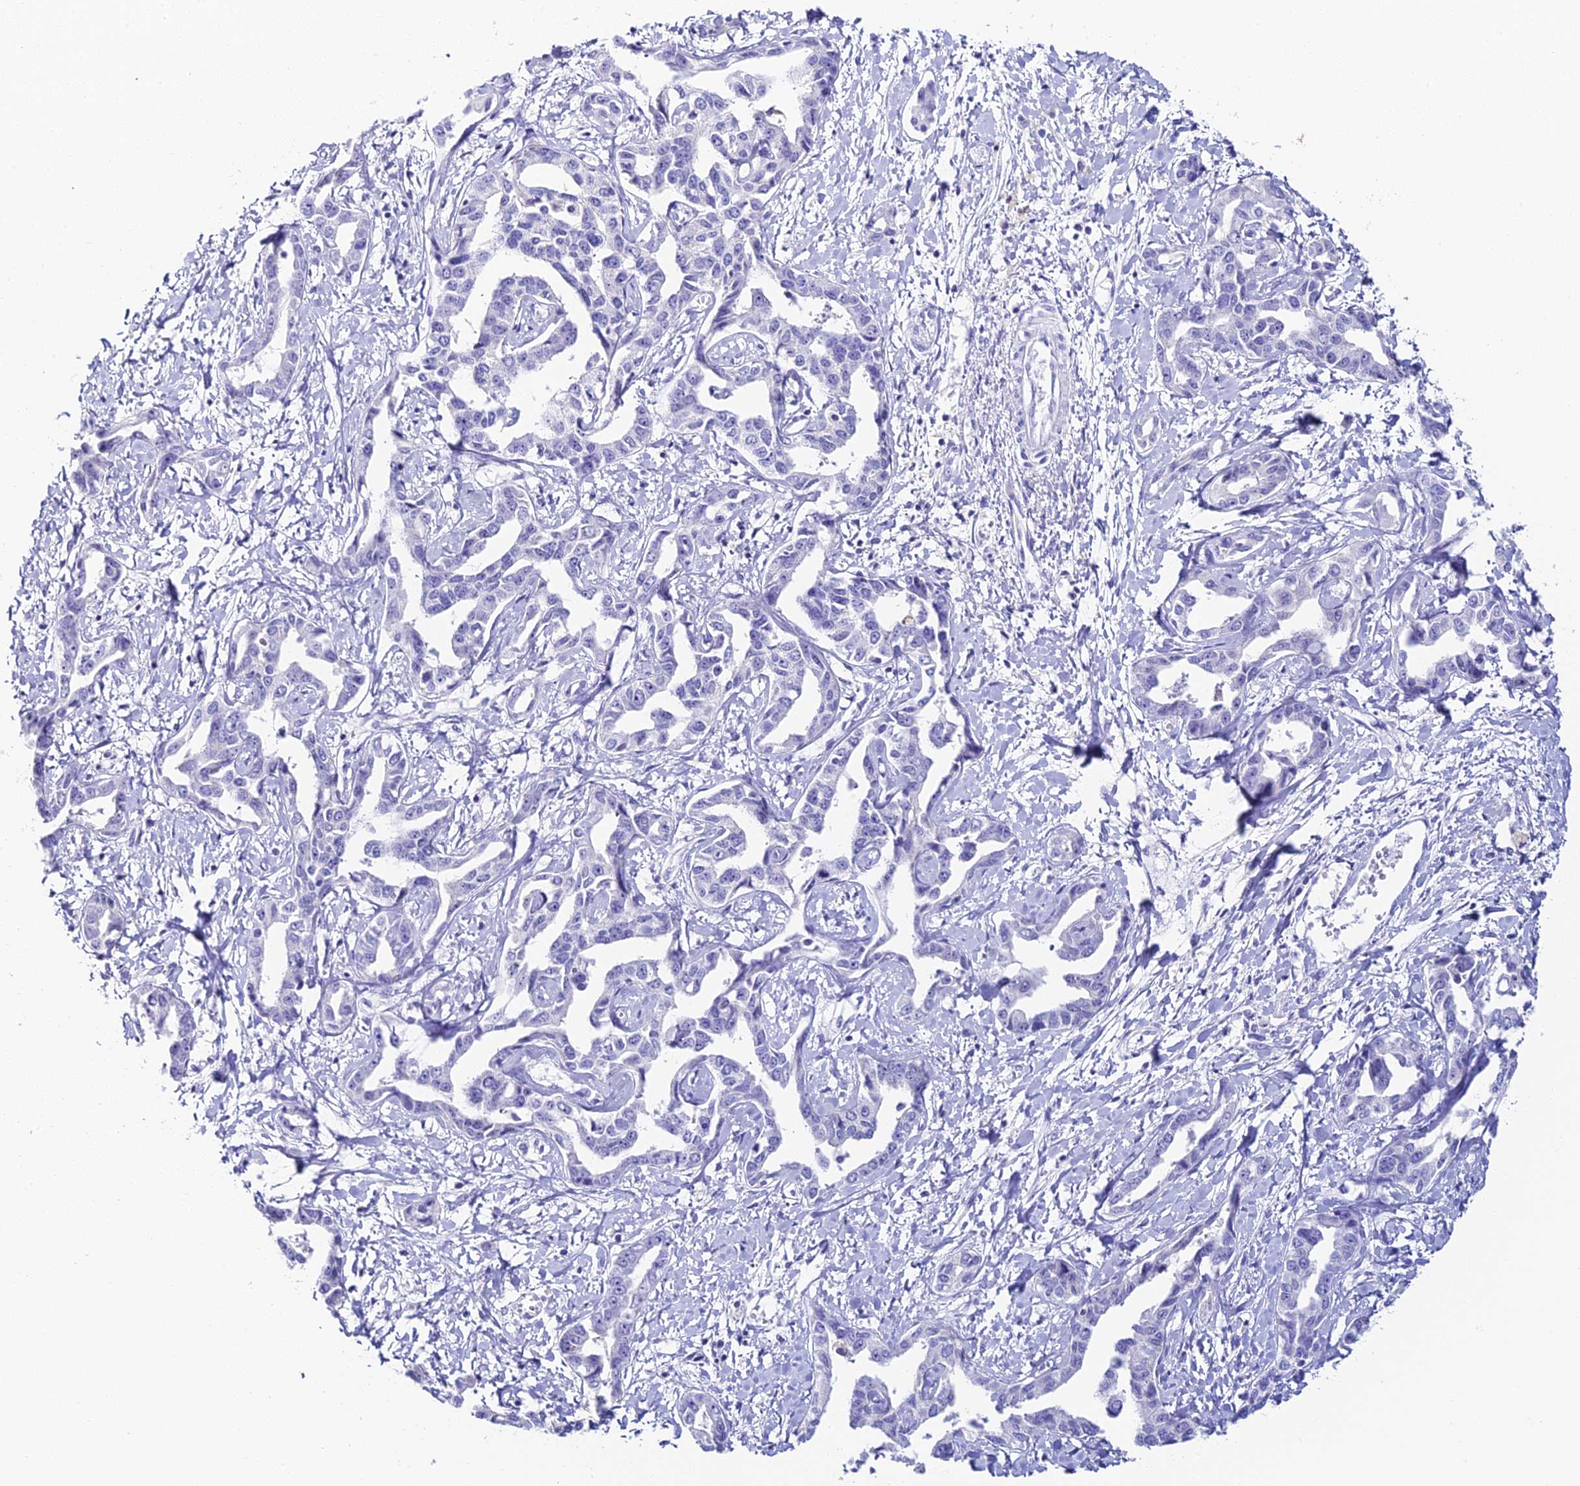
{"staining": {"intensity": "negative", "quantity": "none", "location": "none"}, "tissue": "liver cancer", "cell_type": "Tumor cells", "image_type": "cancer", "snomed": [{"axis": "morphology", "description": "Cholangiocarcinoma"}, {"axis": "topography", "description": "Liver"}], "caption": "The histopathology image displays no significant staining in tumor cells of liver cancer.", "gene": "C12orf29", "patient": {"sex": "male", "age": 59}}